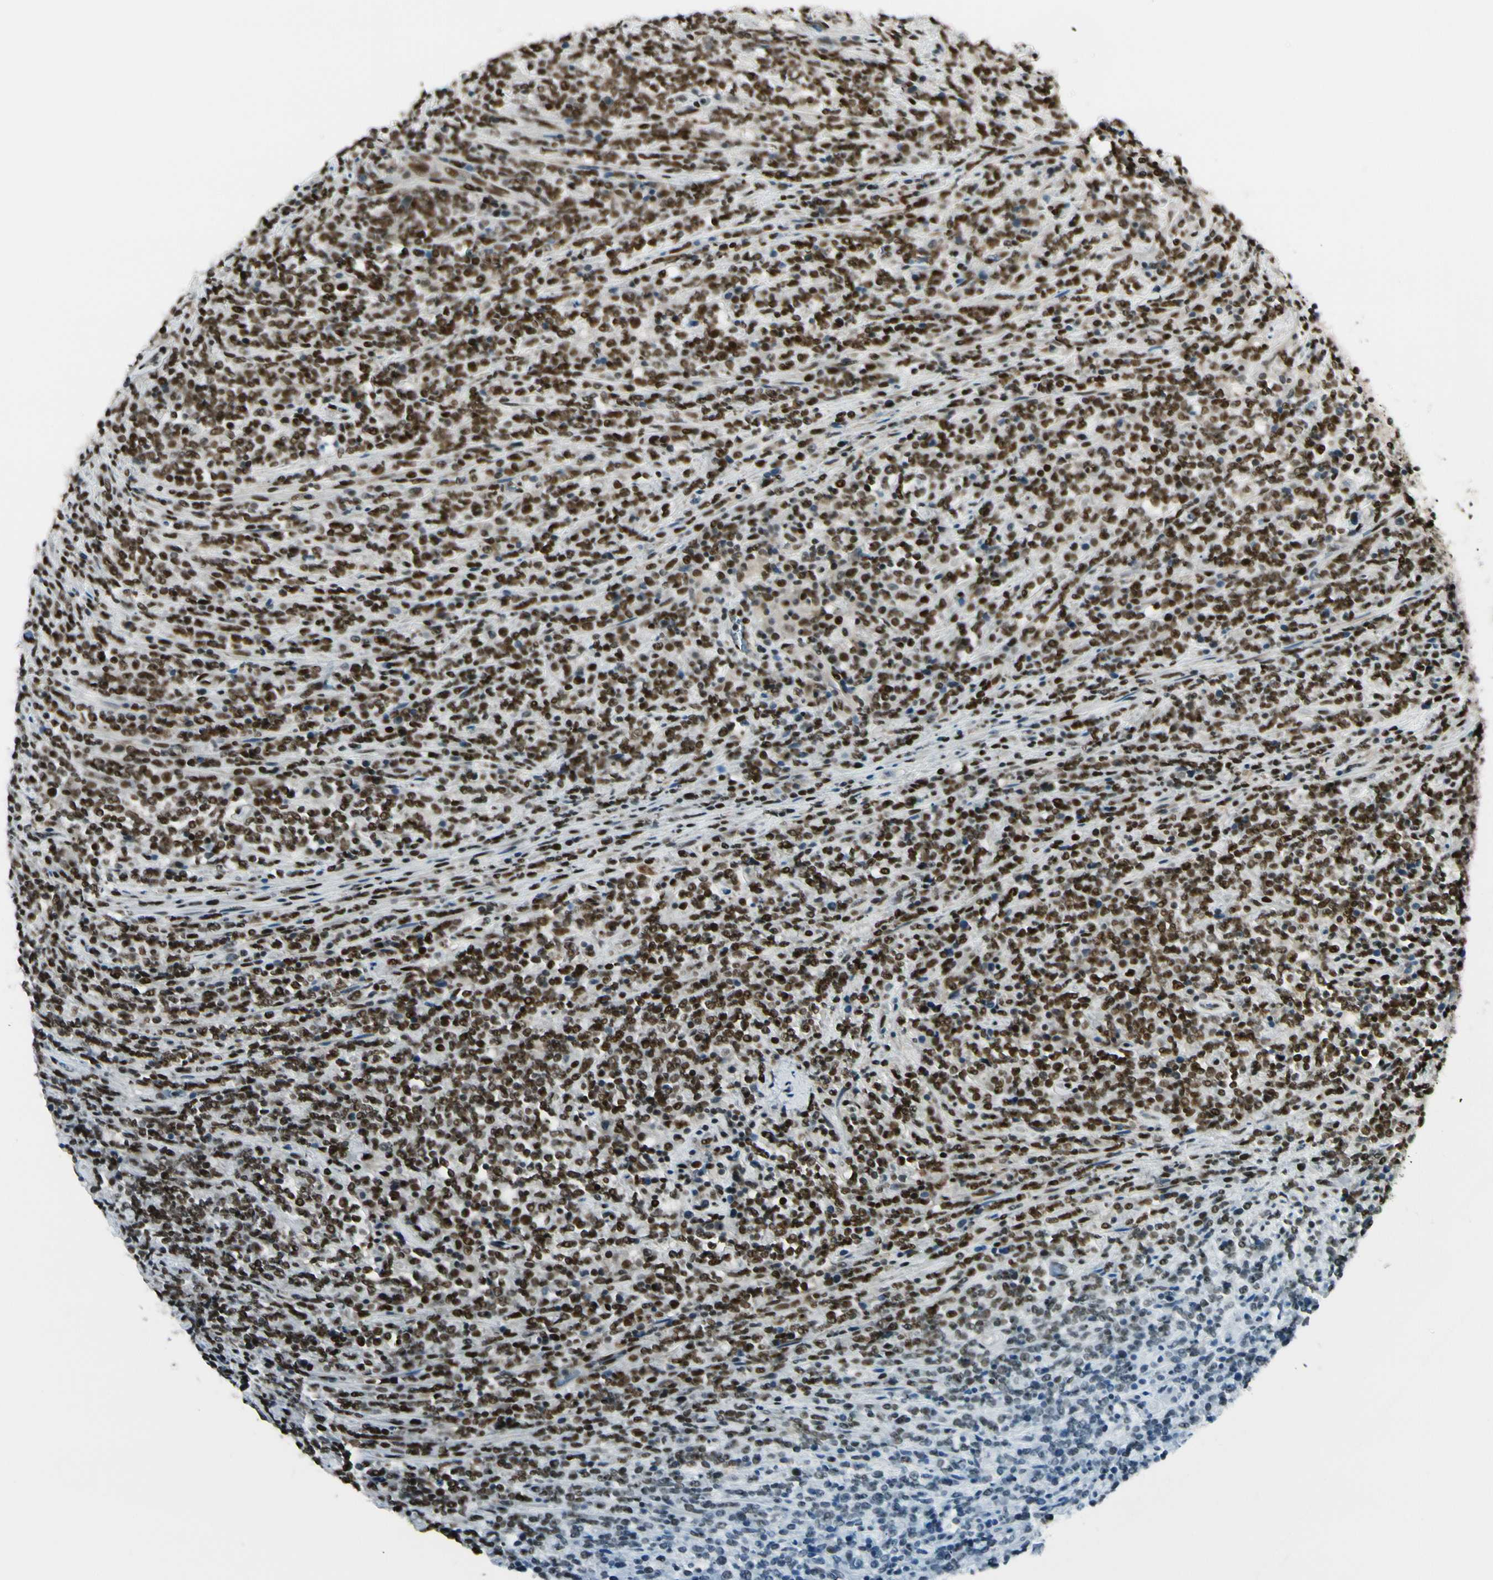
{"staining": {"intensity": "strong", "quantity": ">75%", "location": "nuclear"}, "tissue": "lymphoma", "cell_type": "Tumor cells", "image_type": "cancer", "snomed": [{"axis": "morphology", "description": "Malignant lymphoma, non-Hodgkin's type, High grade"}, {"axis": "topography", "description": "Soft tissue"}], "caption": "Lymphoma was stained to show a protein in brown. There is high levels of strong nuclear staining in approximately >75% of tumor cells. Nuclei are stained in blue.", "gene": "CHAMP1", "patient": {"sex": "male", "age": 18}}